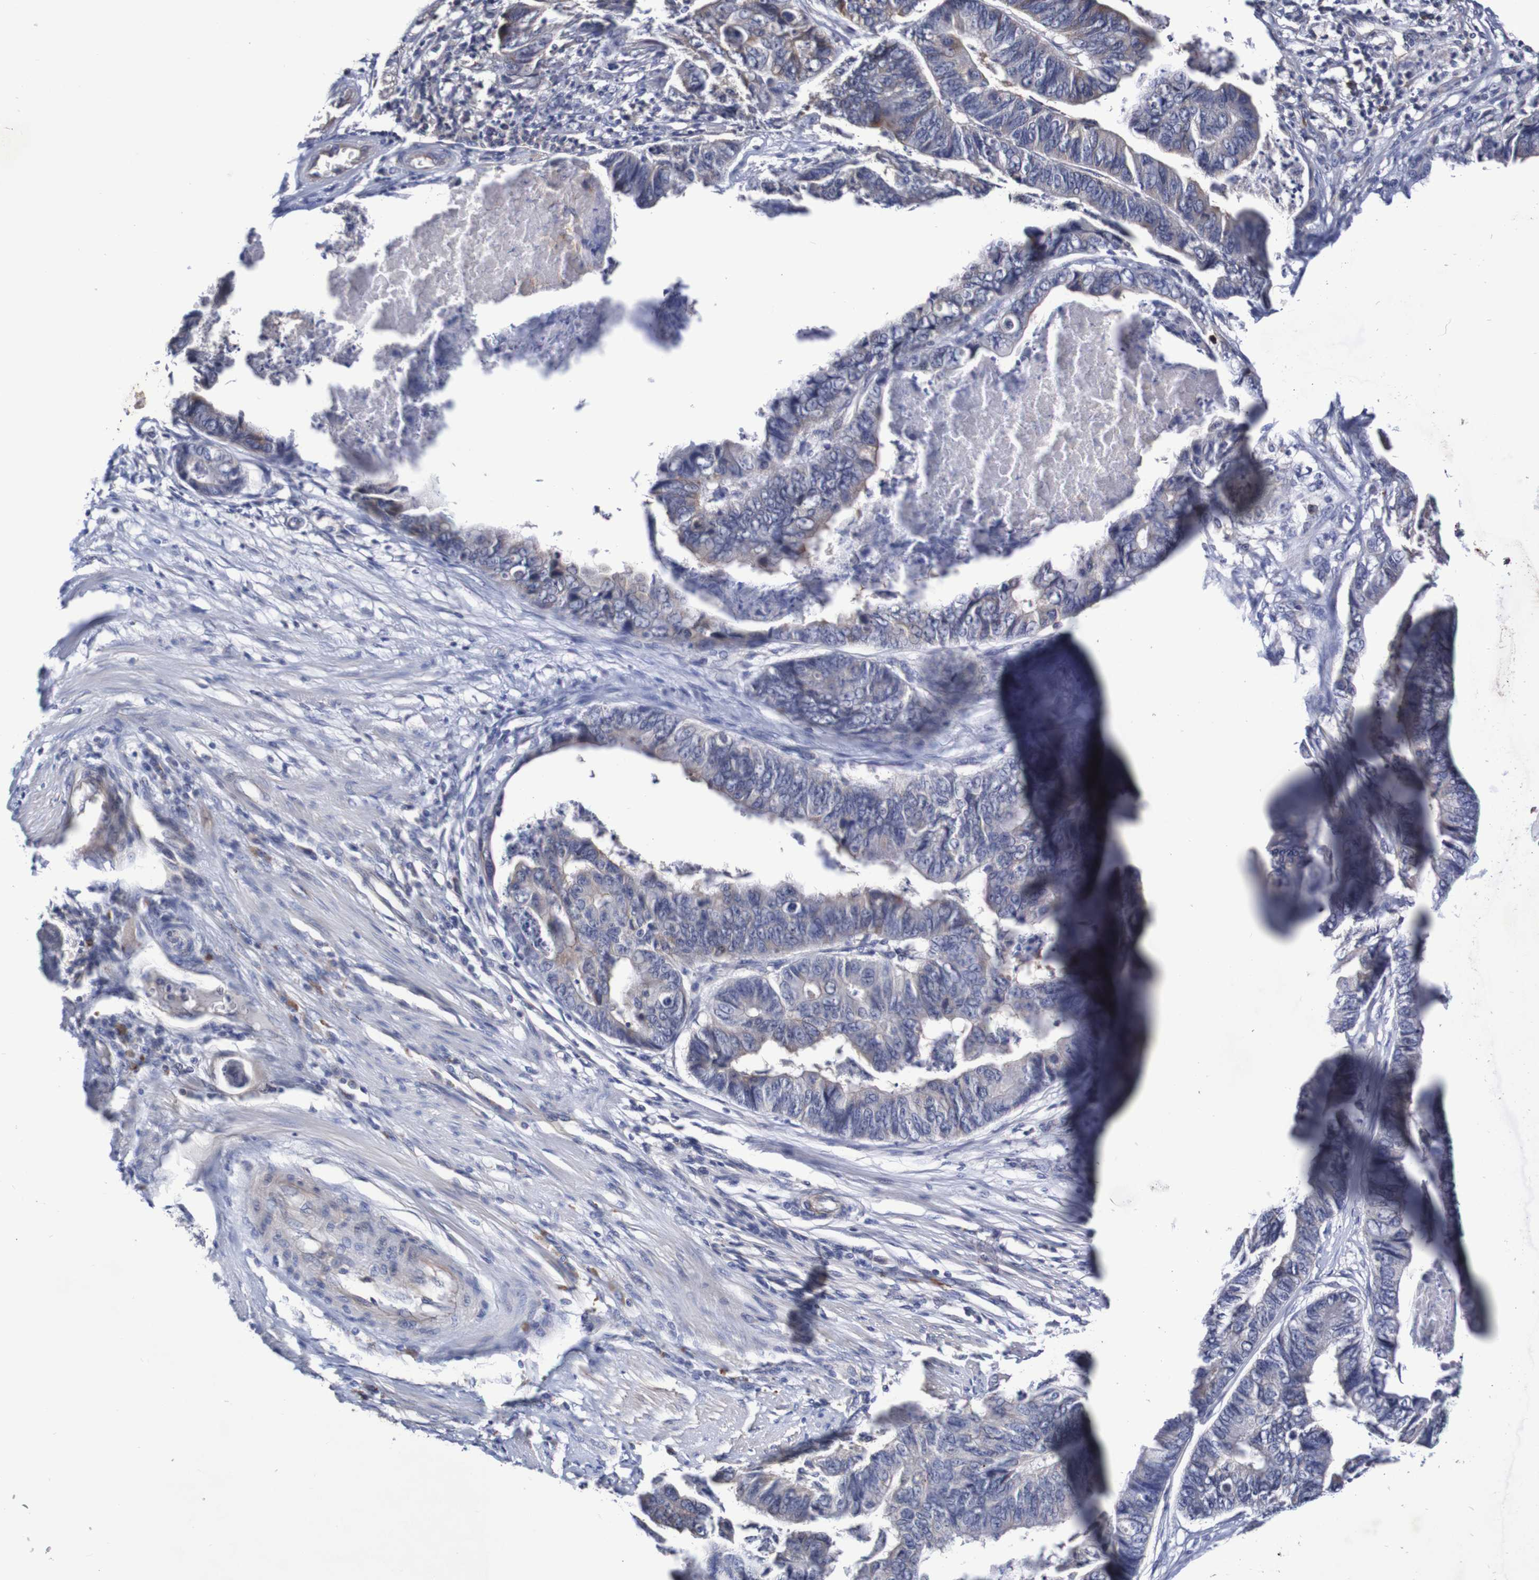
{"staining": {"intensity": "weak", "quantity": "<25%", "location": "cytoplasmic/membranous"}, "tissue": "stomach cancer", "cell_type": "Tumor cells", "image_type": "cancer", "snomed": [{"axis": "morphology", "description": "Adenocarcinoma, NOS"}, {"axis": "topography", "description": "Stomach, lower"}], "caption": "IHC of stomach cancer (adenocarcinoma) demonstrates no expression in tumor cells. (IHC, brightfield microscopy, high magnification).", "gene": "ACVR1C", "patient": {"sex": "male", "age": 77}}